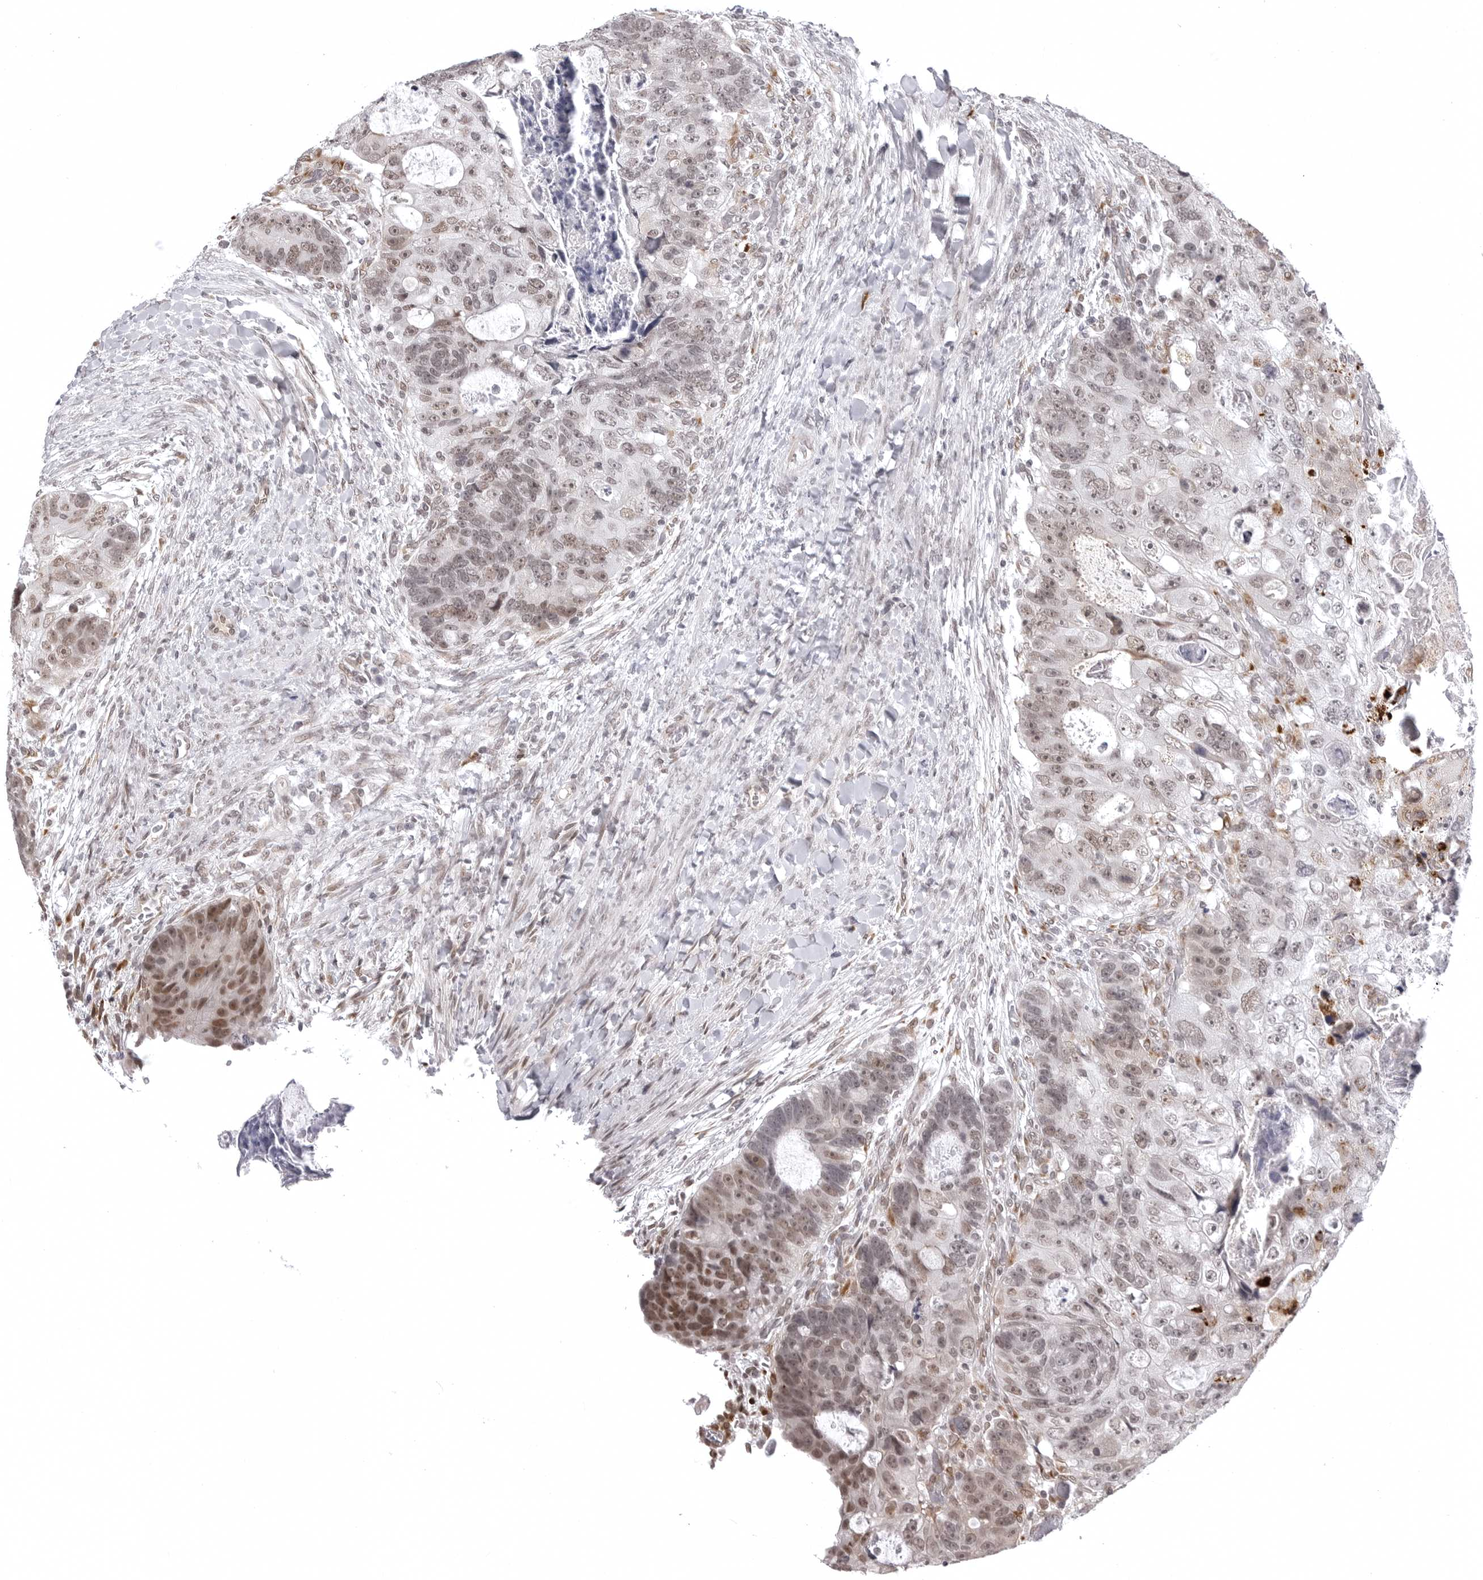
{"staining": {"intensity": "moderate", "quantity": "<25%", "location": "nuclear"}, "tissue": "colorectal cancer", "cell_type": "Tumor cells", "image_type": "cancer", "snomed": [{"axis": "morphology", "description": "Adenocarcinoma, NOS"}, {"axis": "topography", "description": "Rectum"}], "caption": "Protein expression analysis of human colorectal adenocarcinoma reveals moderate nuclear positivity in about <25% of tumor cells.", "gene": "PHF3", "patient": {"sex": "male", "age": 59}}